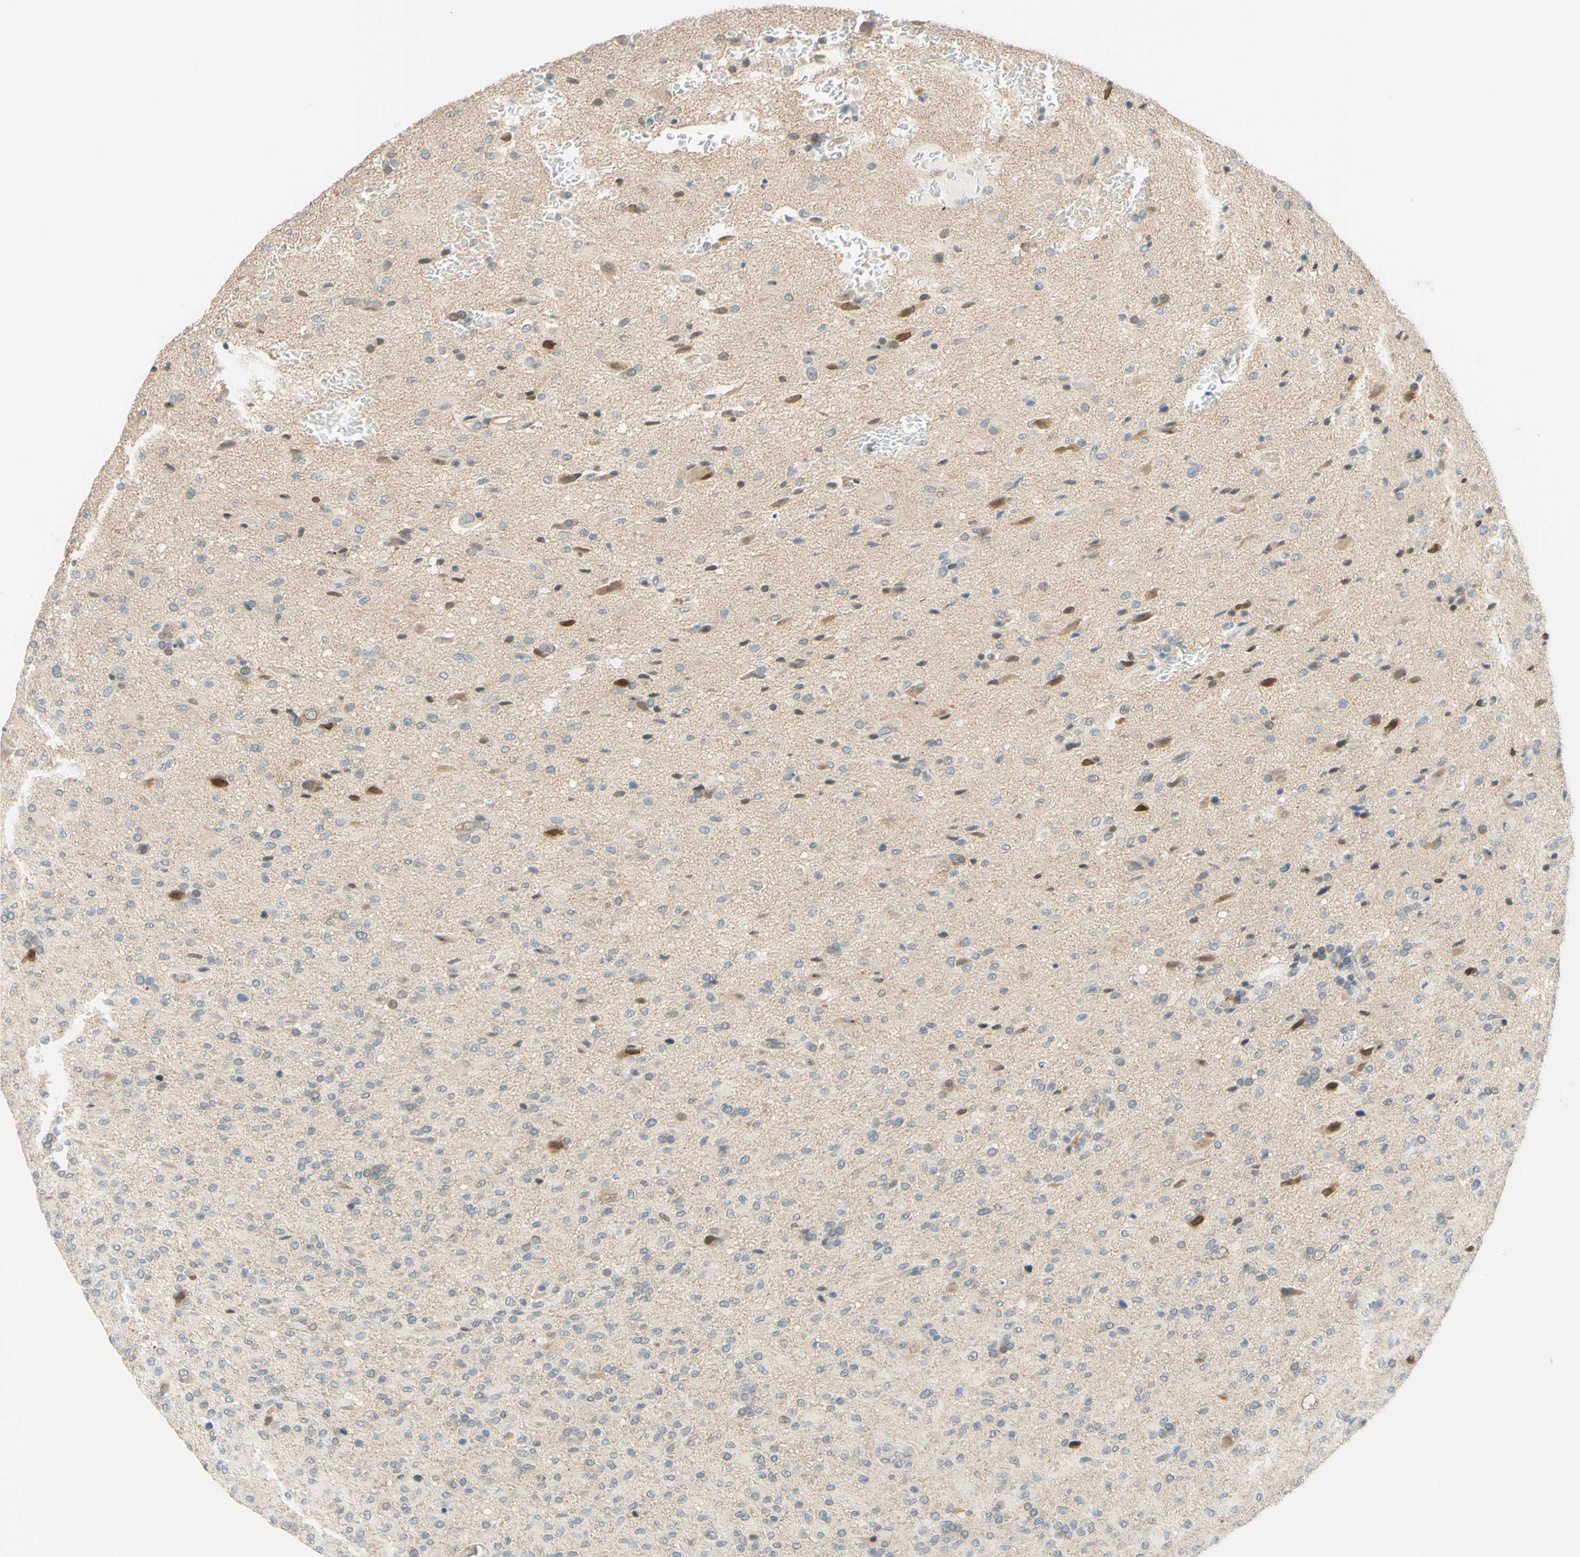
{"staining": {"intensity": "moderate", "quantity": "<25%", "location": "nuclear"}, "tissue": "glioma", "cell_type": "Tumor cells", "image_type": "cancer", "snomed": [{"axis": "morphology", "description": "Glioma, malignant, High grade"}, {"axis": "topography", "description": "Brain"}], "caption": "Malignant high-grade glioma tissue demonstrates moderate nuclear expression in approximately <25% of tumor cells, visualized by immunohistochemistry.", "gene": "C2CD2L", "patient": {"sex": "male", "age": 71}}